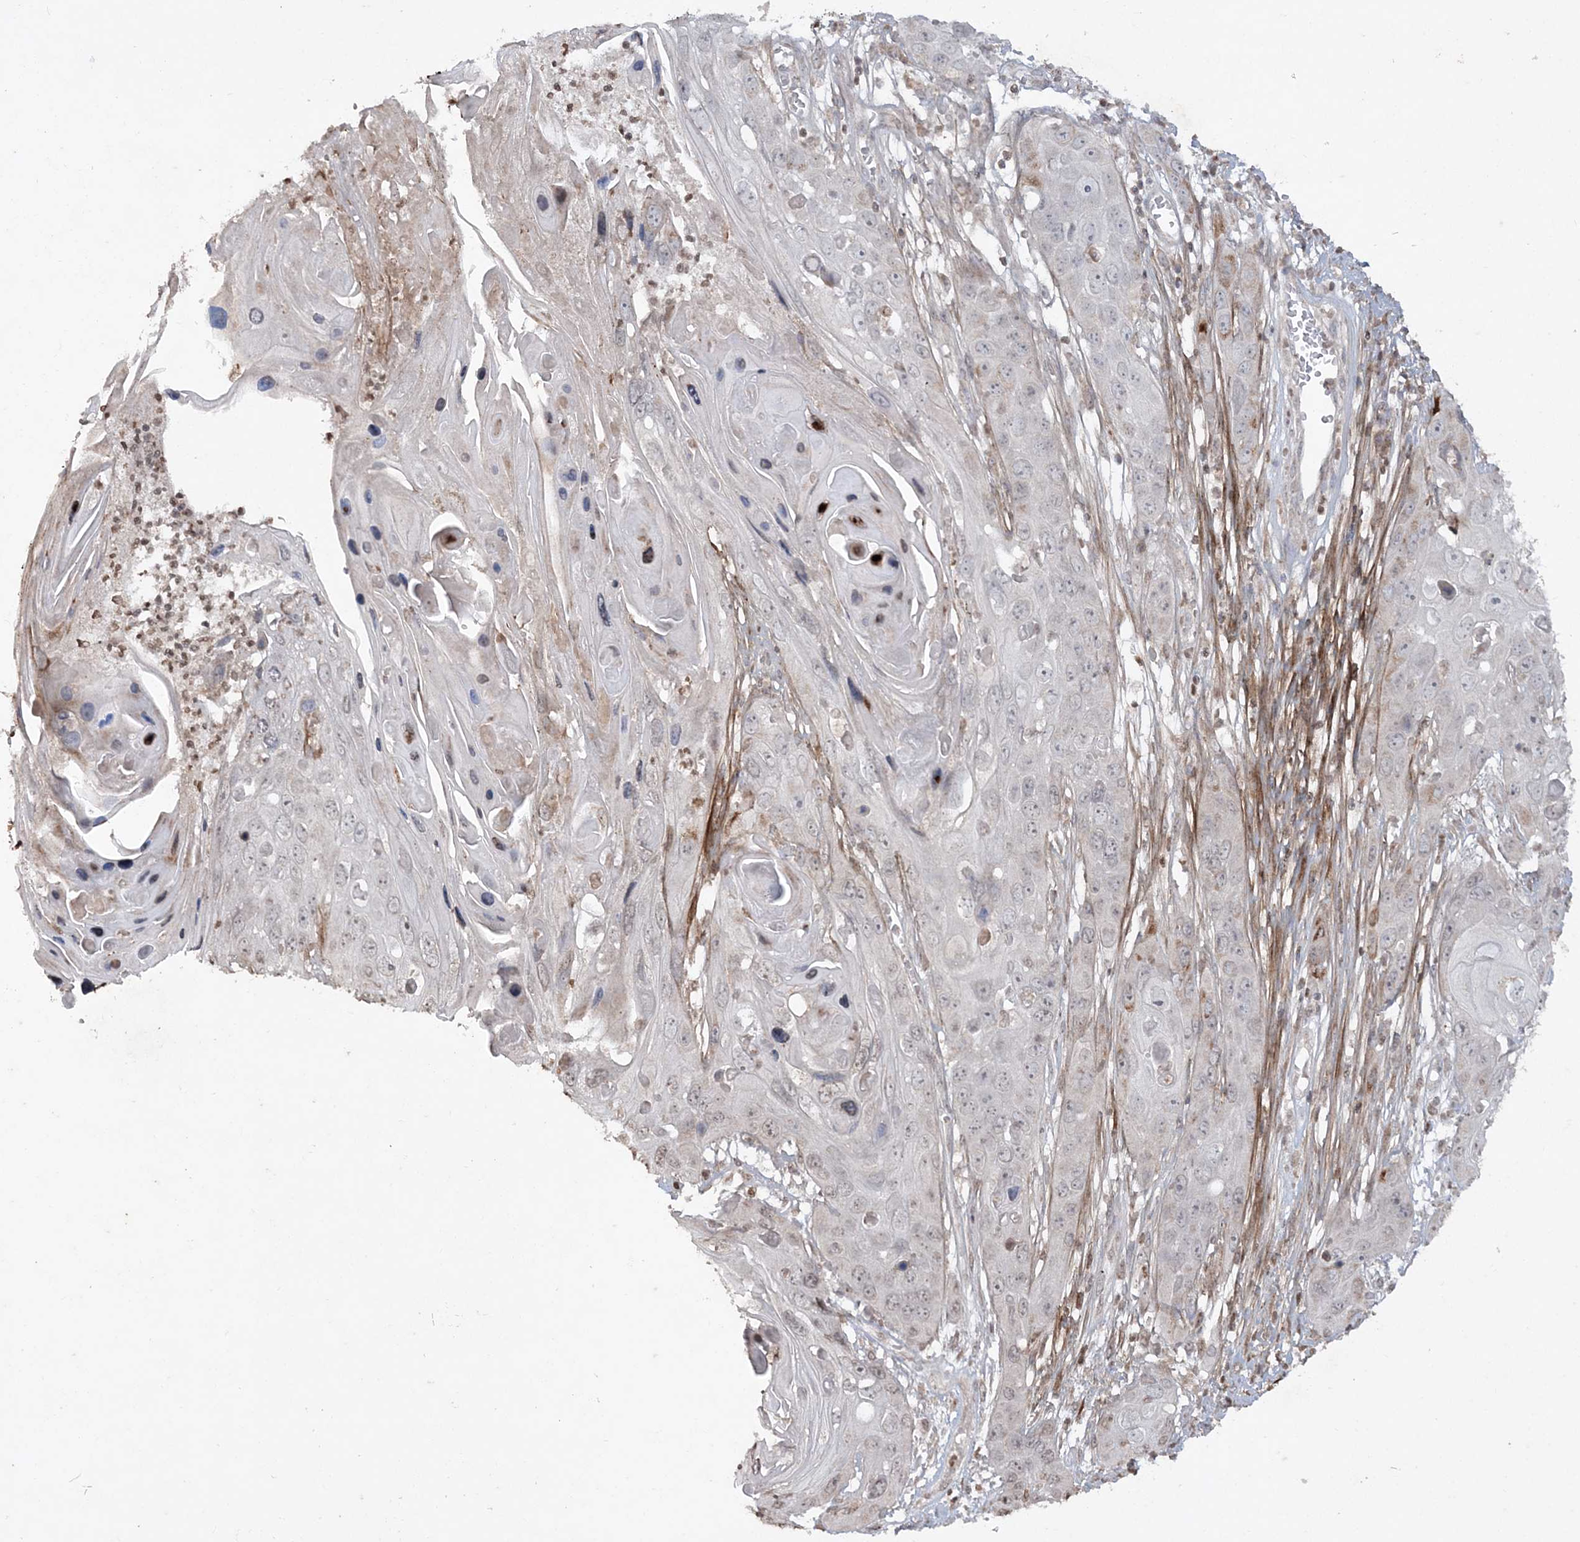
{"staining": {"intensity": "negative", "quantity": "none", "location": "none"}, "tissue": "skin cancer", "cell_type": "Tumor cells", "image_type": "cancer", "snomed": [{"axis": "morphology", "description": "Squamous cell carcinoma, NOS"}, {"axis": "topography", "description": "Skin"}], "caption": "Tumor cells show no significant protein expression in skin cancer (squamous cell carcinoma).", "gene": "TTC7A", "patient": {"sex": "male", "age": 55}}